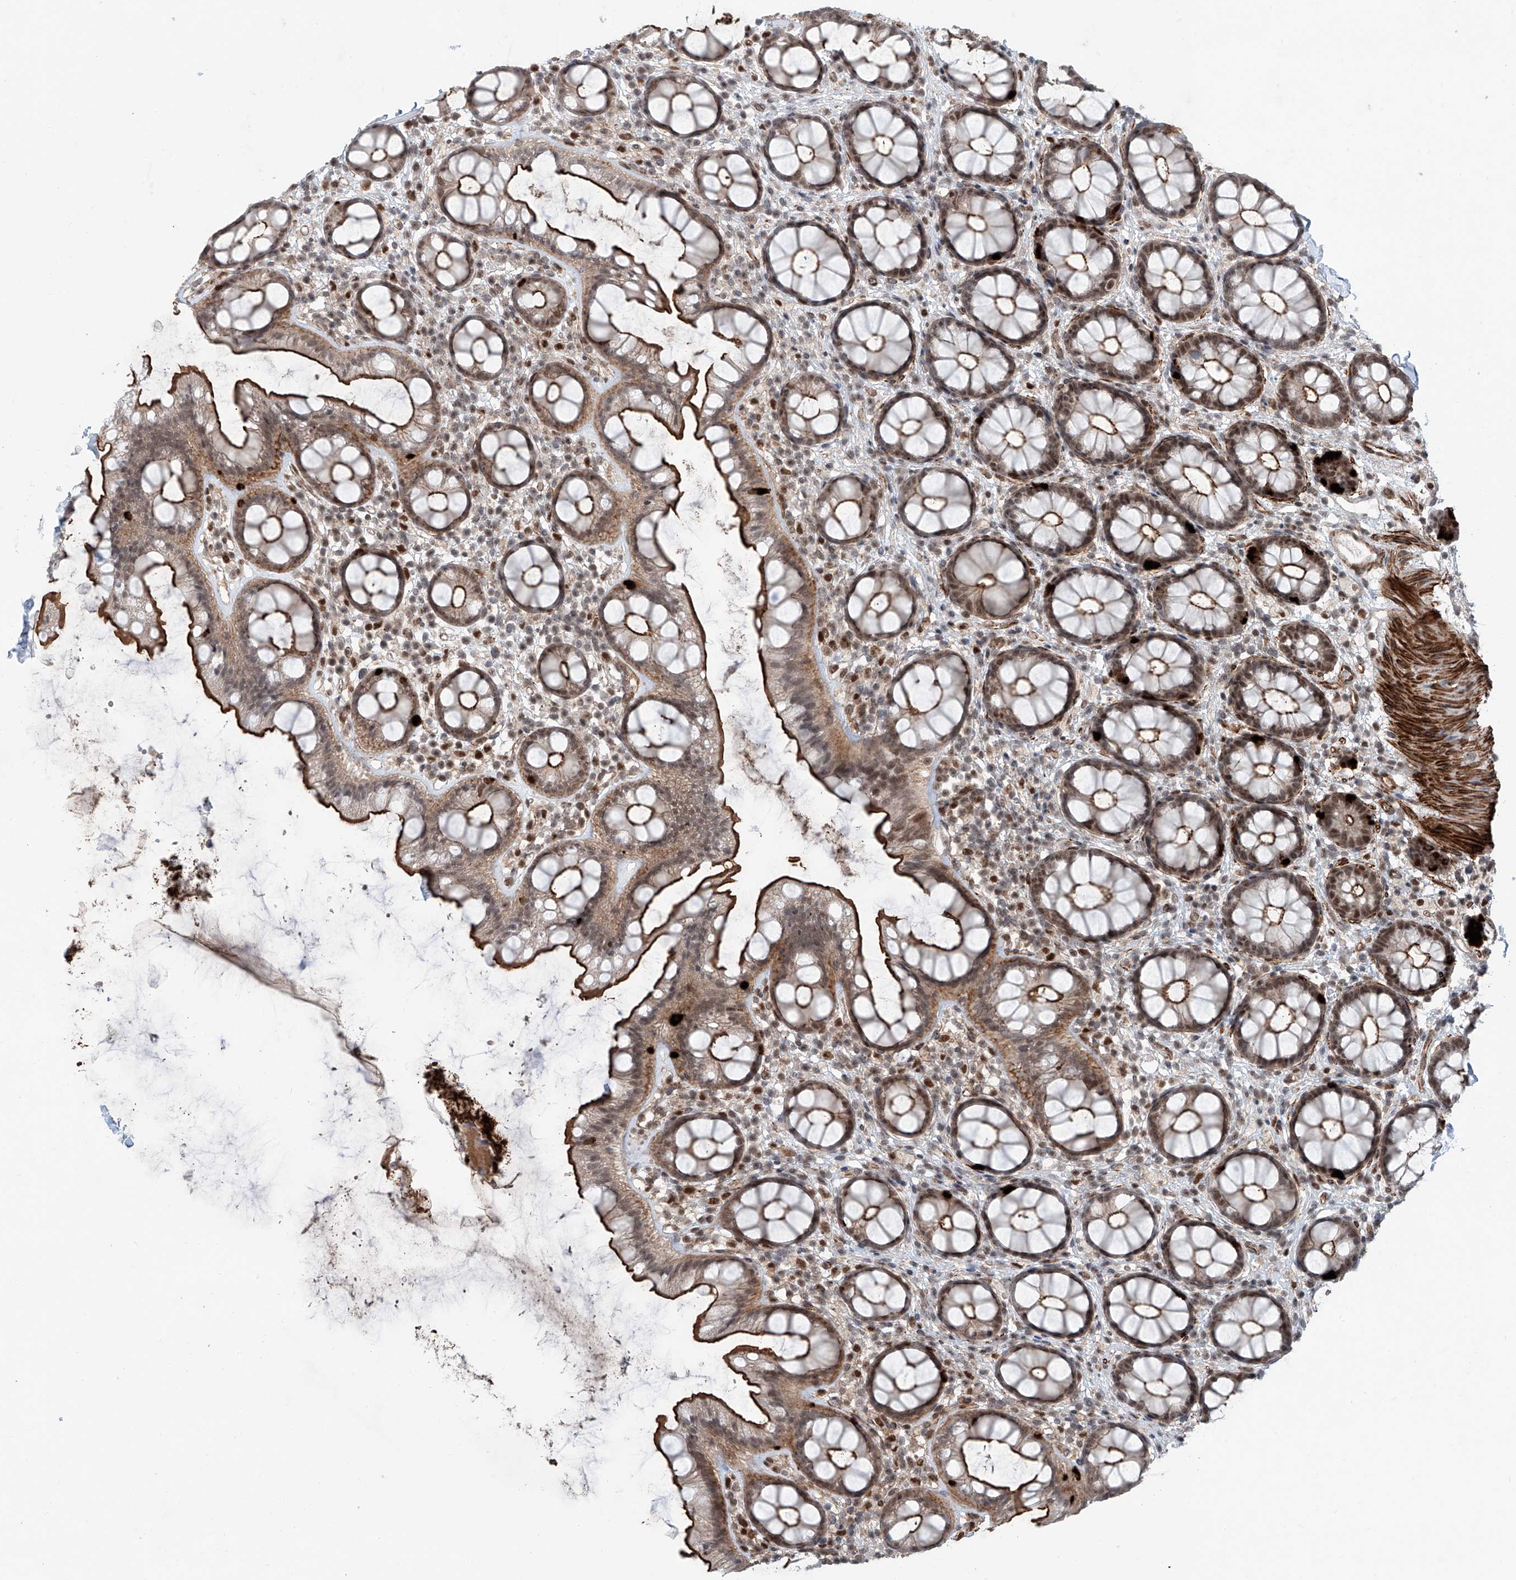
{"staining": {"intensity": "strong", "quantity": "25%-75%", "location": "cytoplasmic/membranous,nuclear"}, "tissue": "rectum", "cell_type": "Glandular cells", "image_type": "normal", "snomed": [{"axis": "morphology", "description": "Normal tissue, NOS"}, {"axis": "topography", "description": "Rectum"}], "caption": "A brown stain shows strong cytoplasmic/membranous,nuclear staining of a protein in glandular cells of benign human rectum. The protein of interest is stained brown, and the nuclei are stained in blue (DAB IHC with brightfield microscopy, high magnification).", "gene": "SDE2", "patient": {"sex": "female", "age": 65}}